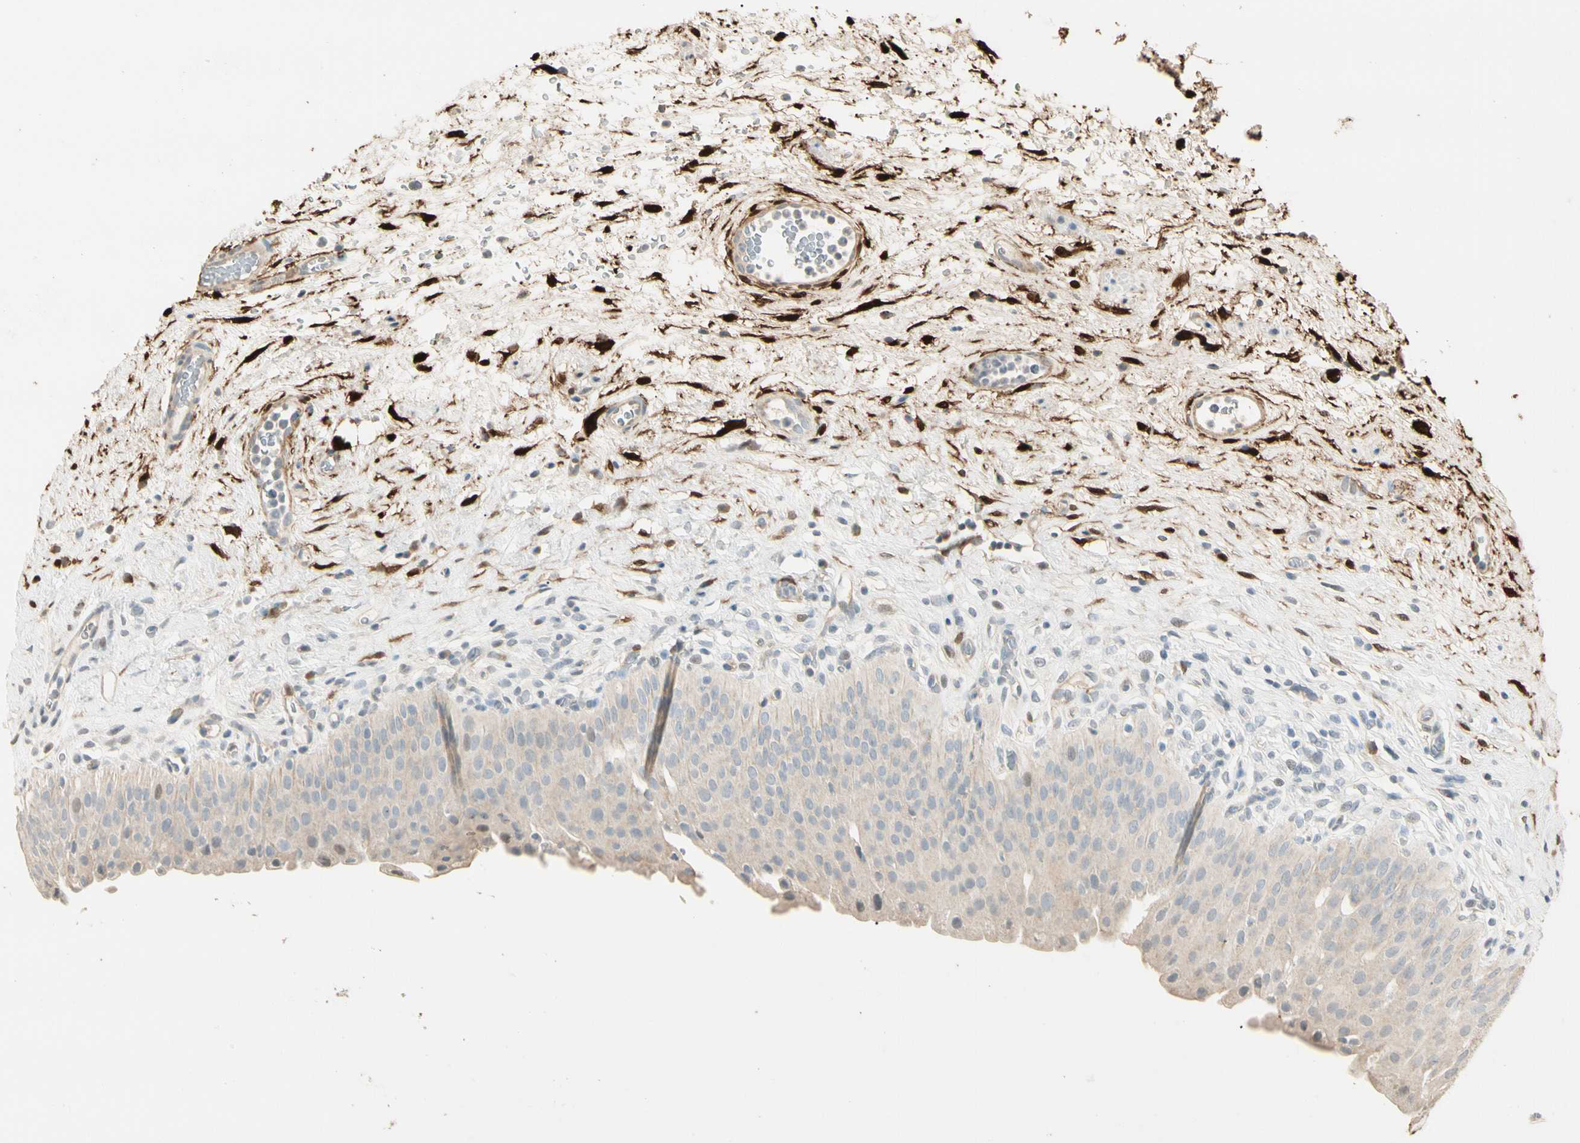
{"staining": {"intensity": "negative", "quantity": "none", "location": "none"}, "tissue": "urinary bladder", "cell_type": "Urothelial cells", "image_type": "normal", "snomed": [{"axis": "morphology", "description": "Normal tissue, NOS"}, {"axis": "morphology", "description": "Urothelial carcinoma, High grade"}, {"axis": "topography", "description": "Urinary bladder"}], "caption": "Immunohistochemical staining of benign human urinary bladder displays no significant positivity in urothelial cells.", "gene": "GNE", "patient": {"sex": "male", "age": 46}}